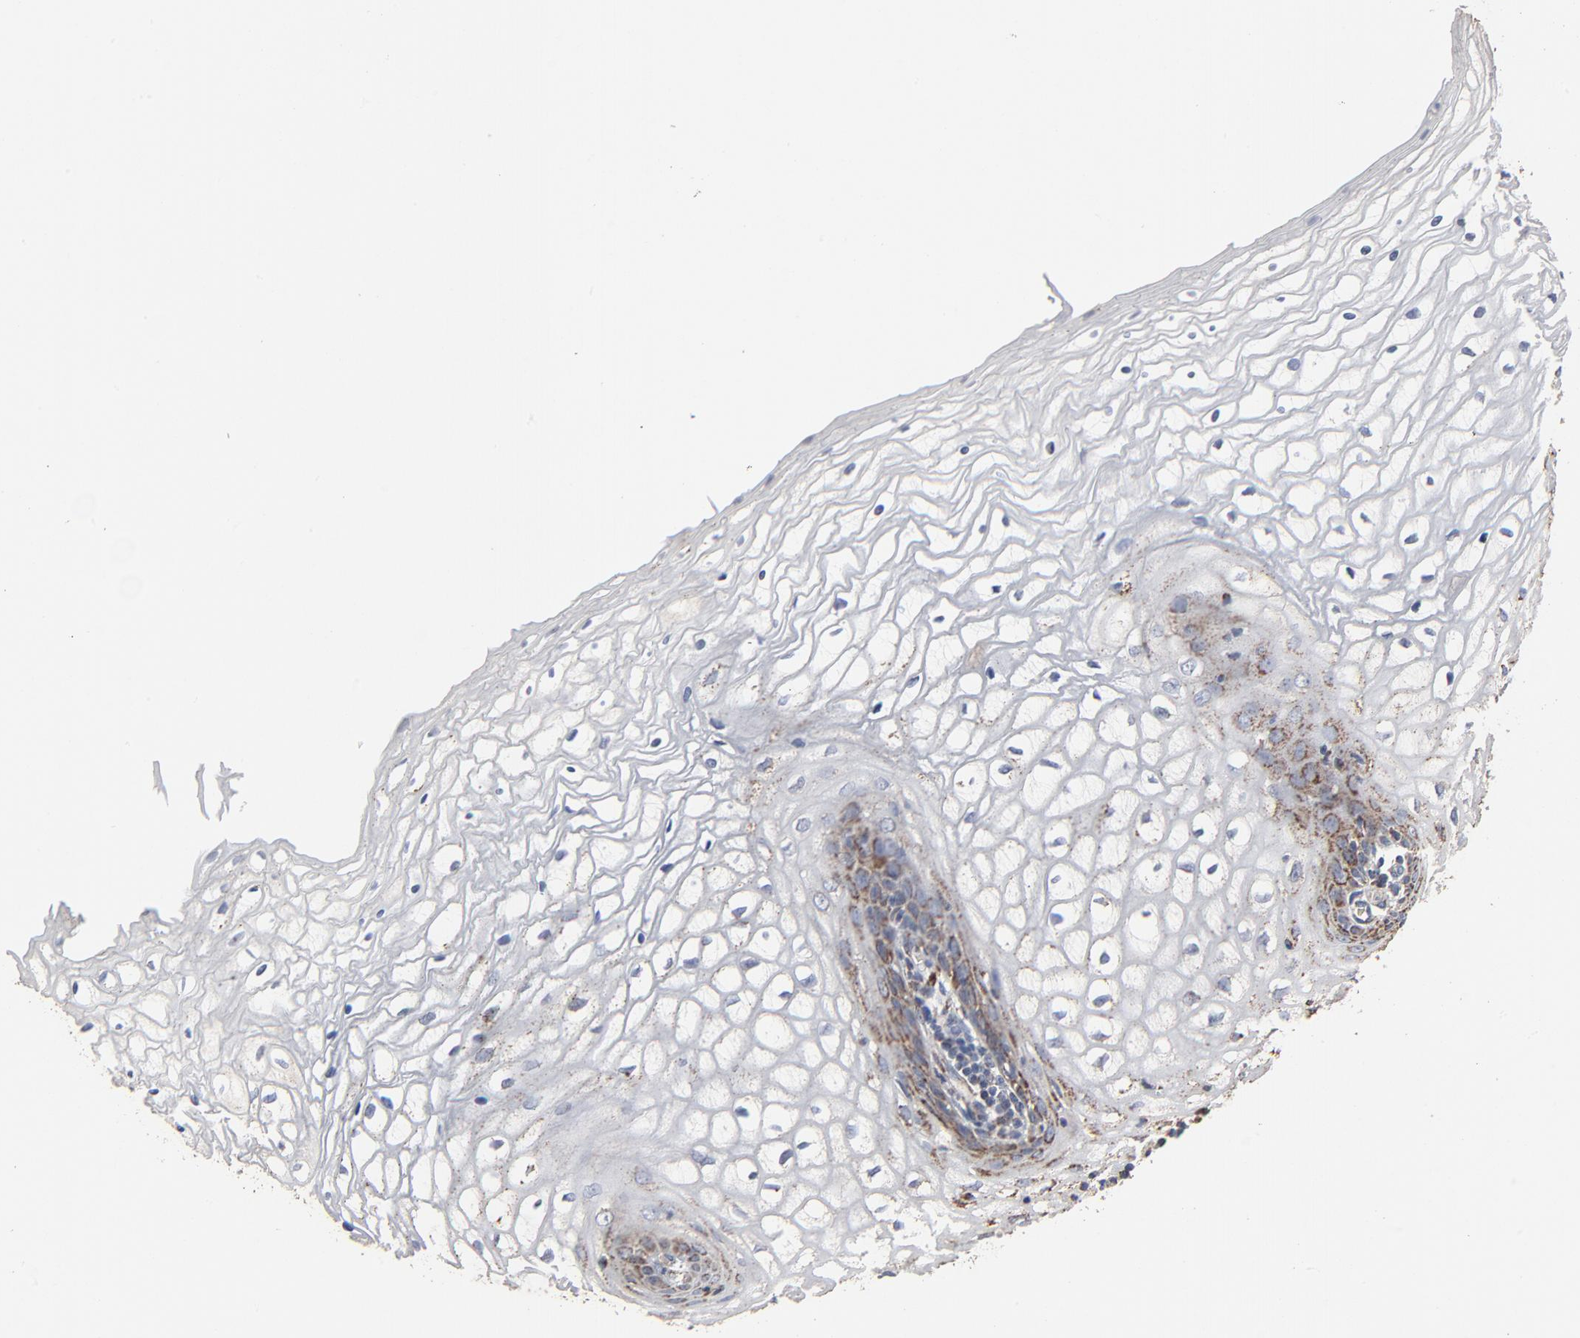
{"staining": {"intensity": "moderate", "quantity": "25%-75%", "location": "cytoplasmic/membranous"}, "tissue": "vagina", "cell_type": "Squamous epithelial cells", "image_type": "normal", "snomed": [{"axis": "morphology", "description": "Normal tissue, NOS"}, {"axis": "topography", "description": "Vagina"}], "caption": "Moderate cytoplasmic/membranous positivity for a protein is appreciated in about 25%-75% of squamous epithelial cells of unremarkable vagina using immunohistochemistry (IHC).", "gene": "UQCRC1", "patient": {"sex": "female", "age": 34}}